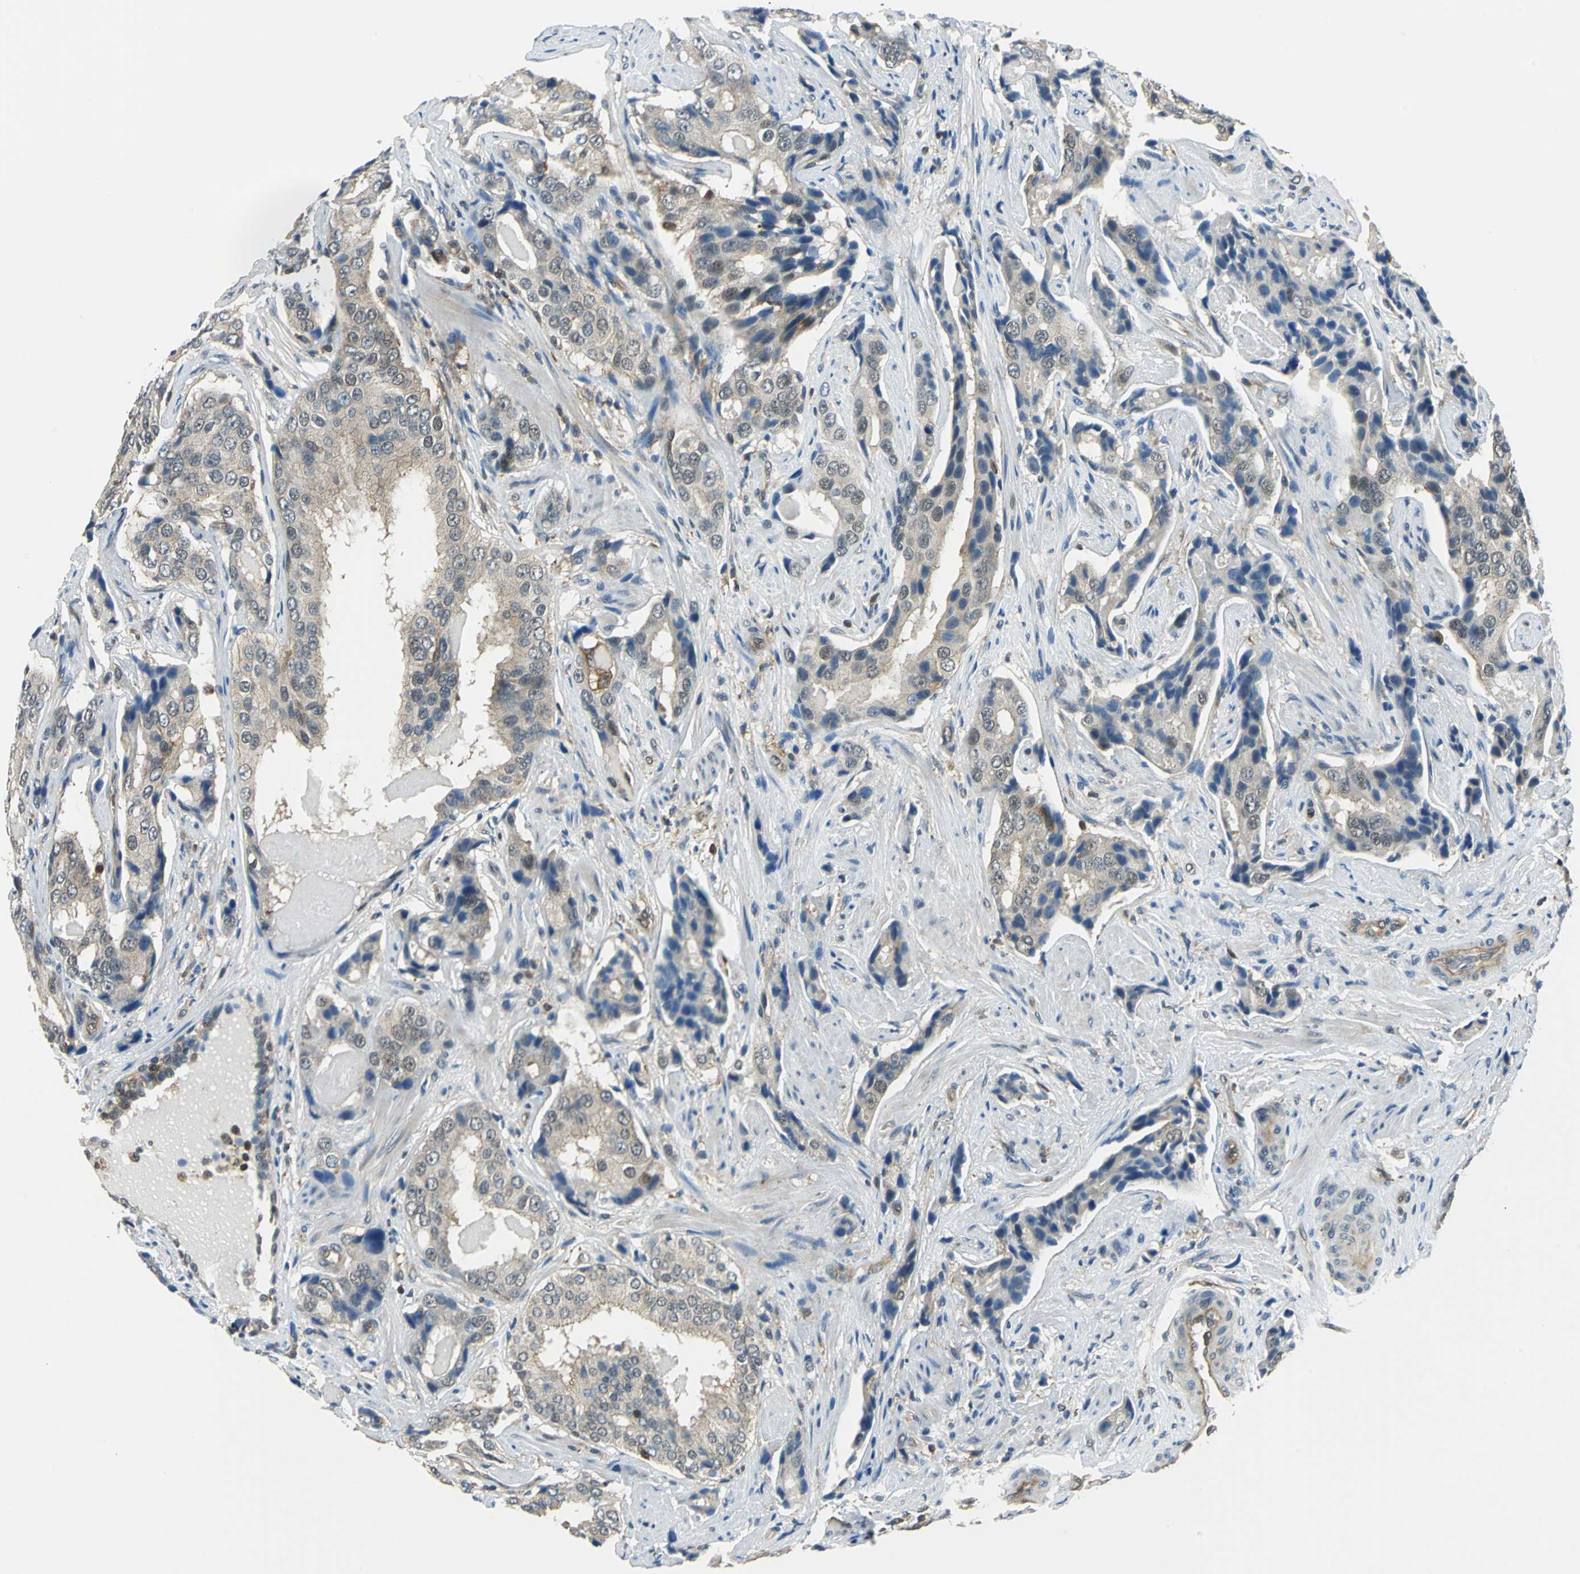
{"staining": {"intensity": "moderate", "quantity": "<25%", "location": "cytoplasmic/membranous,nuclear"}, "tissue": "prostate cancer", "cell_type": "Tumor cells", "image_type": "cancer", "snomed": [{"axis": "morphology", "description": "Adenocarcinoma, High grade"}, {"axis": "topography", "description": "Prostate"}], "caption": "Tumor cells show moderate cytoplasmic/membranous and nuclear positivity in about <25% of cells in prostate cancer.", "gene": "ARPC3", "patient": {"sex": "male", "age": 58}}